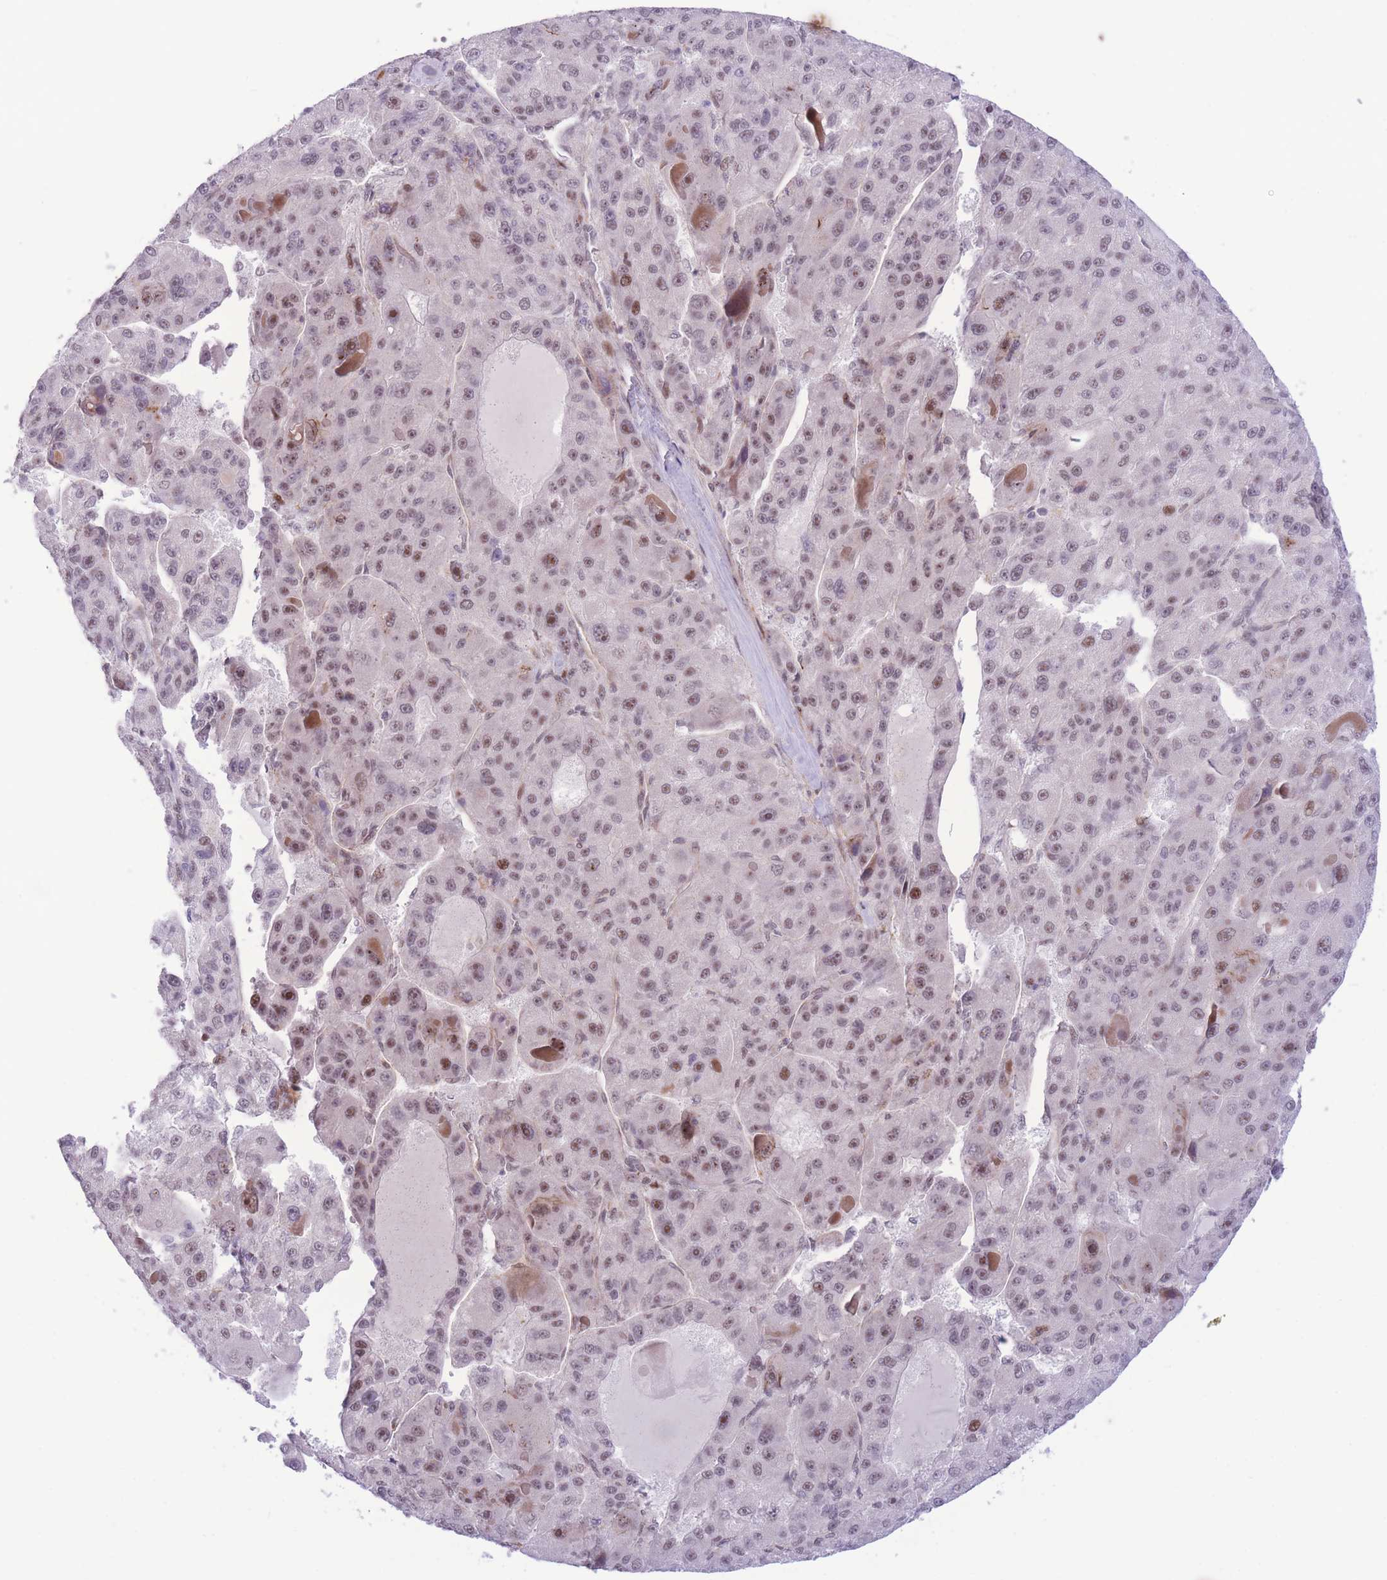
{"staining": {"intensity": "moderate", "quantity": ">75%", "location": "nuclear"}, "tissue": "liver cancer", "cell_type": "Tumor cells", "image_type": "cancer", "snomed": [{"axis": "morphology", "description": "Carcinoma, Hepatocellular, NOS"}, {"axis": "topography", "description": "Liver"}], "caption": "Liver cancer stained with immunohistochemistry (IHC) shows moderate nuclear positivity in approximately >75% of tumor cells.", "gene": "PCIF1", "patient": {"sex": "male", "age": 76}}